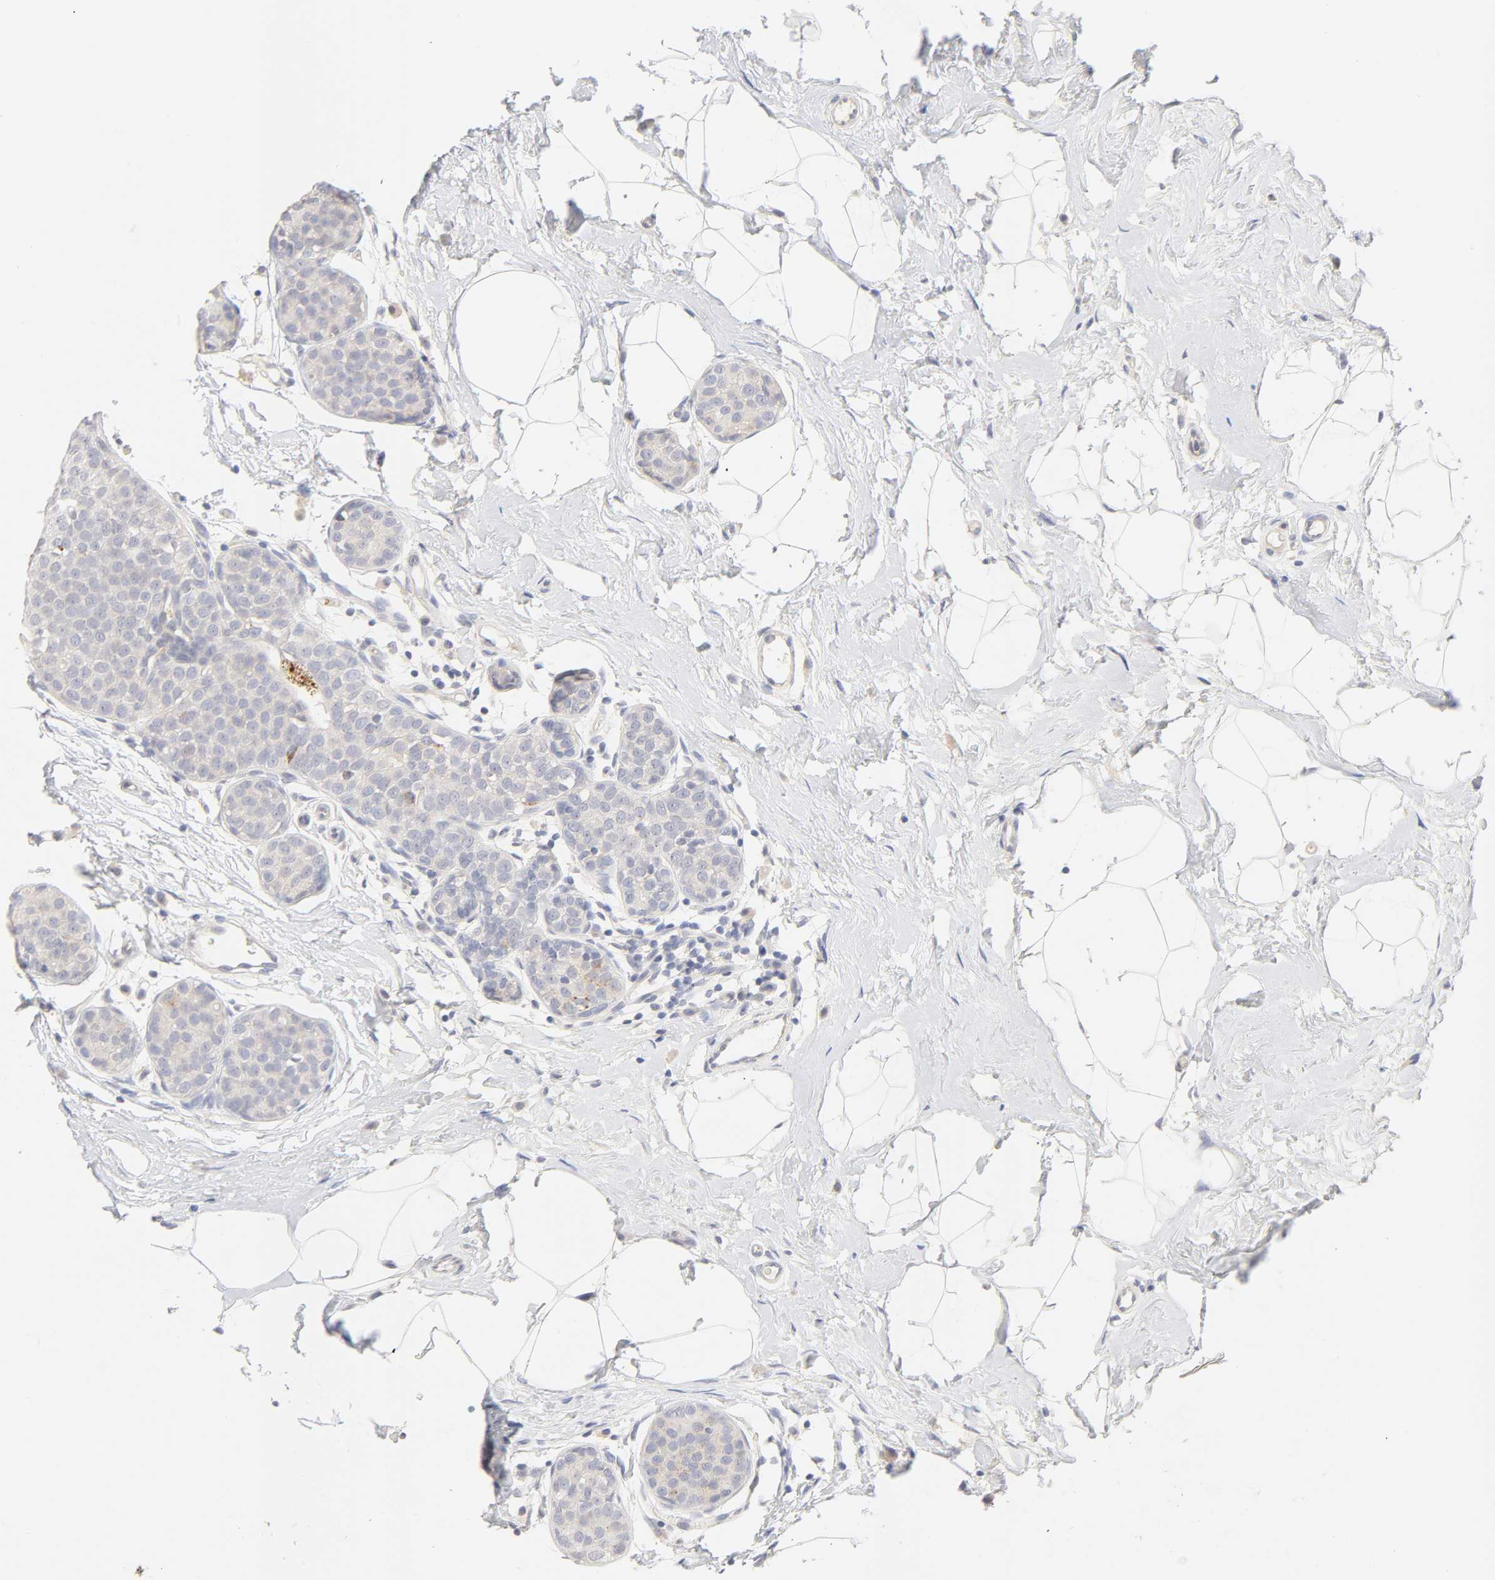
{"staining": {"intensity": "weak", "quantity": "25%-75%", "location": "cytoplasmic/membranous"}, "tissue": "breast cancer", "cell_type": "Tumor cells", "image_type": "cancer", "snomed": [{"axis": "morphology", "description": "Lobular carcinoma, in situ"}, {"axis": "morphology", "description": "Lobular carcinoma"}, {"axis": "topography", "description": "Breast"}], "caption": "The histopathology image exhibits immunohistochemical staining of breast cancer. There is weak cytoplasmic/membranous expression is identified in about 25%-75% of tumor cells.", "gene": "CYP4B1", "patient": {"sex": "female", "age": 41}}